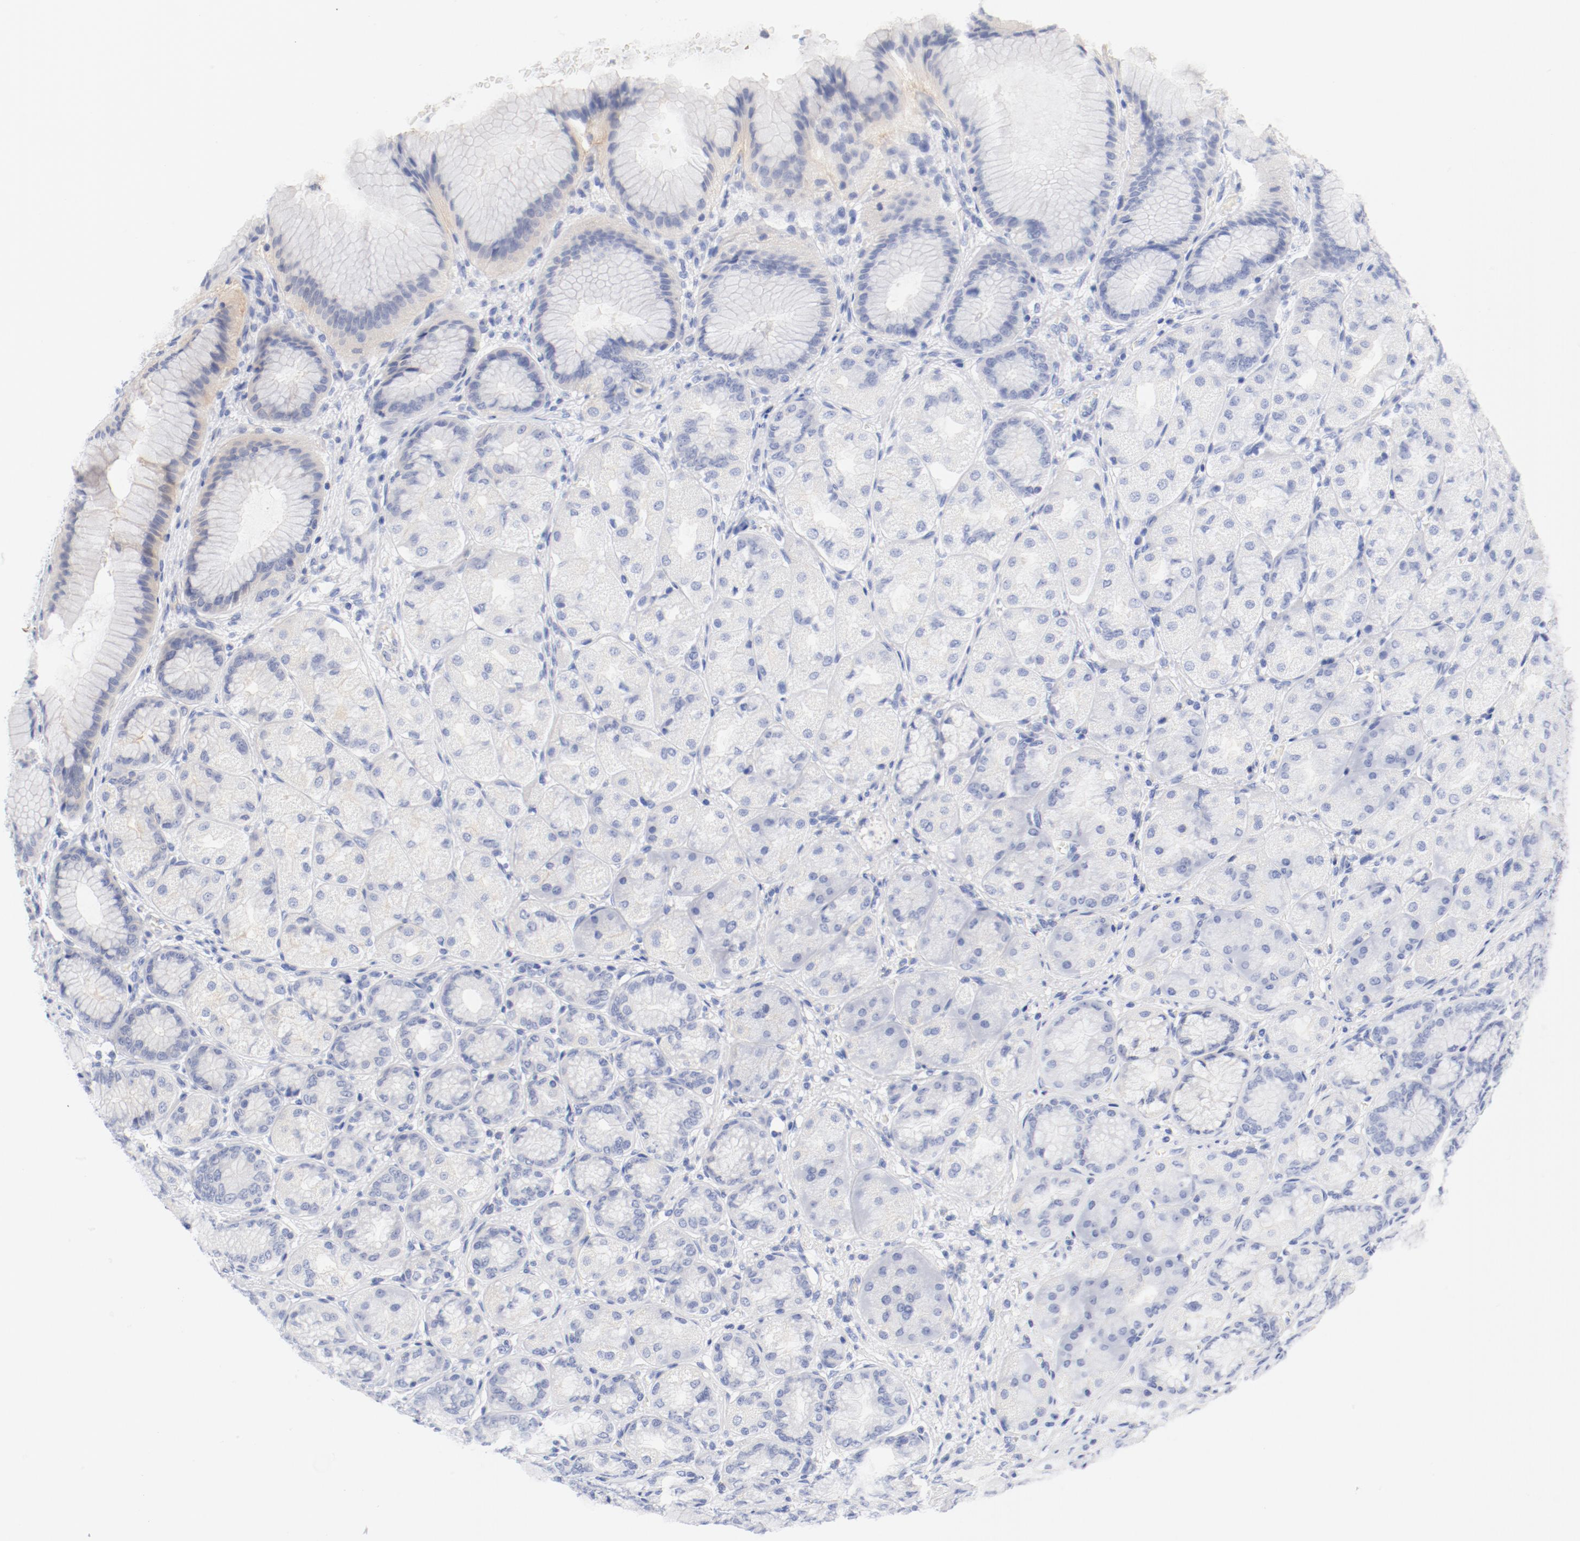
{"staining": {"intensity": "weak", "quantity": "<25%", "location": "cytoplasmic/membranous"}, "tissue": "stomach", "cell_type": "Glandular cells", "image_type": "normal", "snomed": [{"axis": "morphology", "description": "Normal tissue, NOS"}, {"axis": "morphology", "description": "Adenocarcinoma, NOS"}, {"axis": "topography", "description": "Stomach"}, {"axis": "topography", "description": "Stomach, lower"}], "caption": "The micrograph demonstrates no staining of glandular cells in benign stomach.", "gene": "ZNF267", "patient": {"sex": "female", "age": 65}}